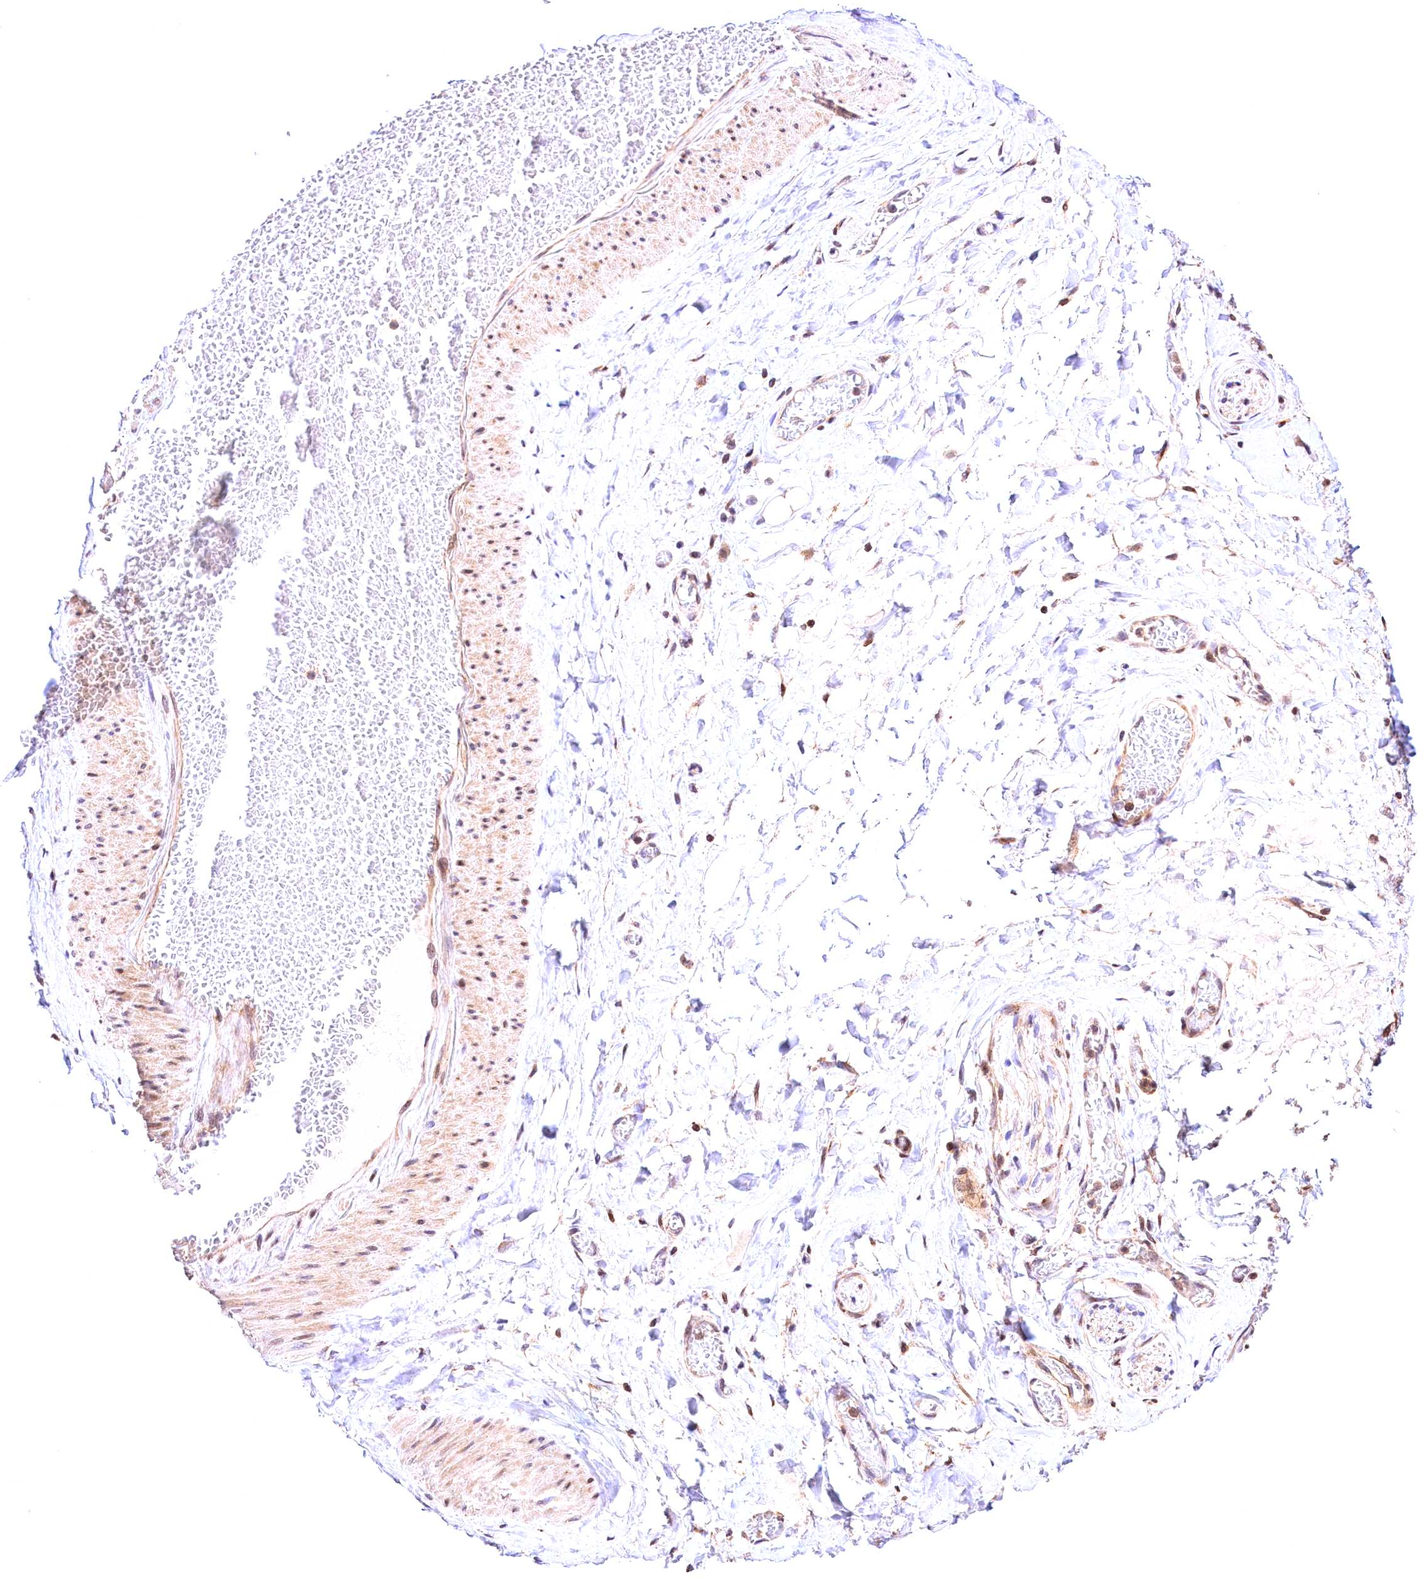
{"staining": {"intensity": "weak", "quantity": "25%-75%", "location": "cytoplasmic/membranous"}, "tissue": "adipose tissue", "cell_type": "Adipocytes", "image_type": "normal", "snomed": [{"axis": "morphology", "description": "Normal tissue, NOS"}, {"axis": "topography", "description": "Salivary gland"}, {"axis": "topography", "description": "Peripheral nerve tissue"}], "caption": "The image displays staining of benign adipose tissue, revealing weak cytoplasmic/membranous protein positivity (brown color) within adipocytes.", "gene": "CHORDC1", "patient": {"sex": "male", "age": 62}}